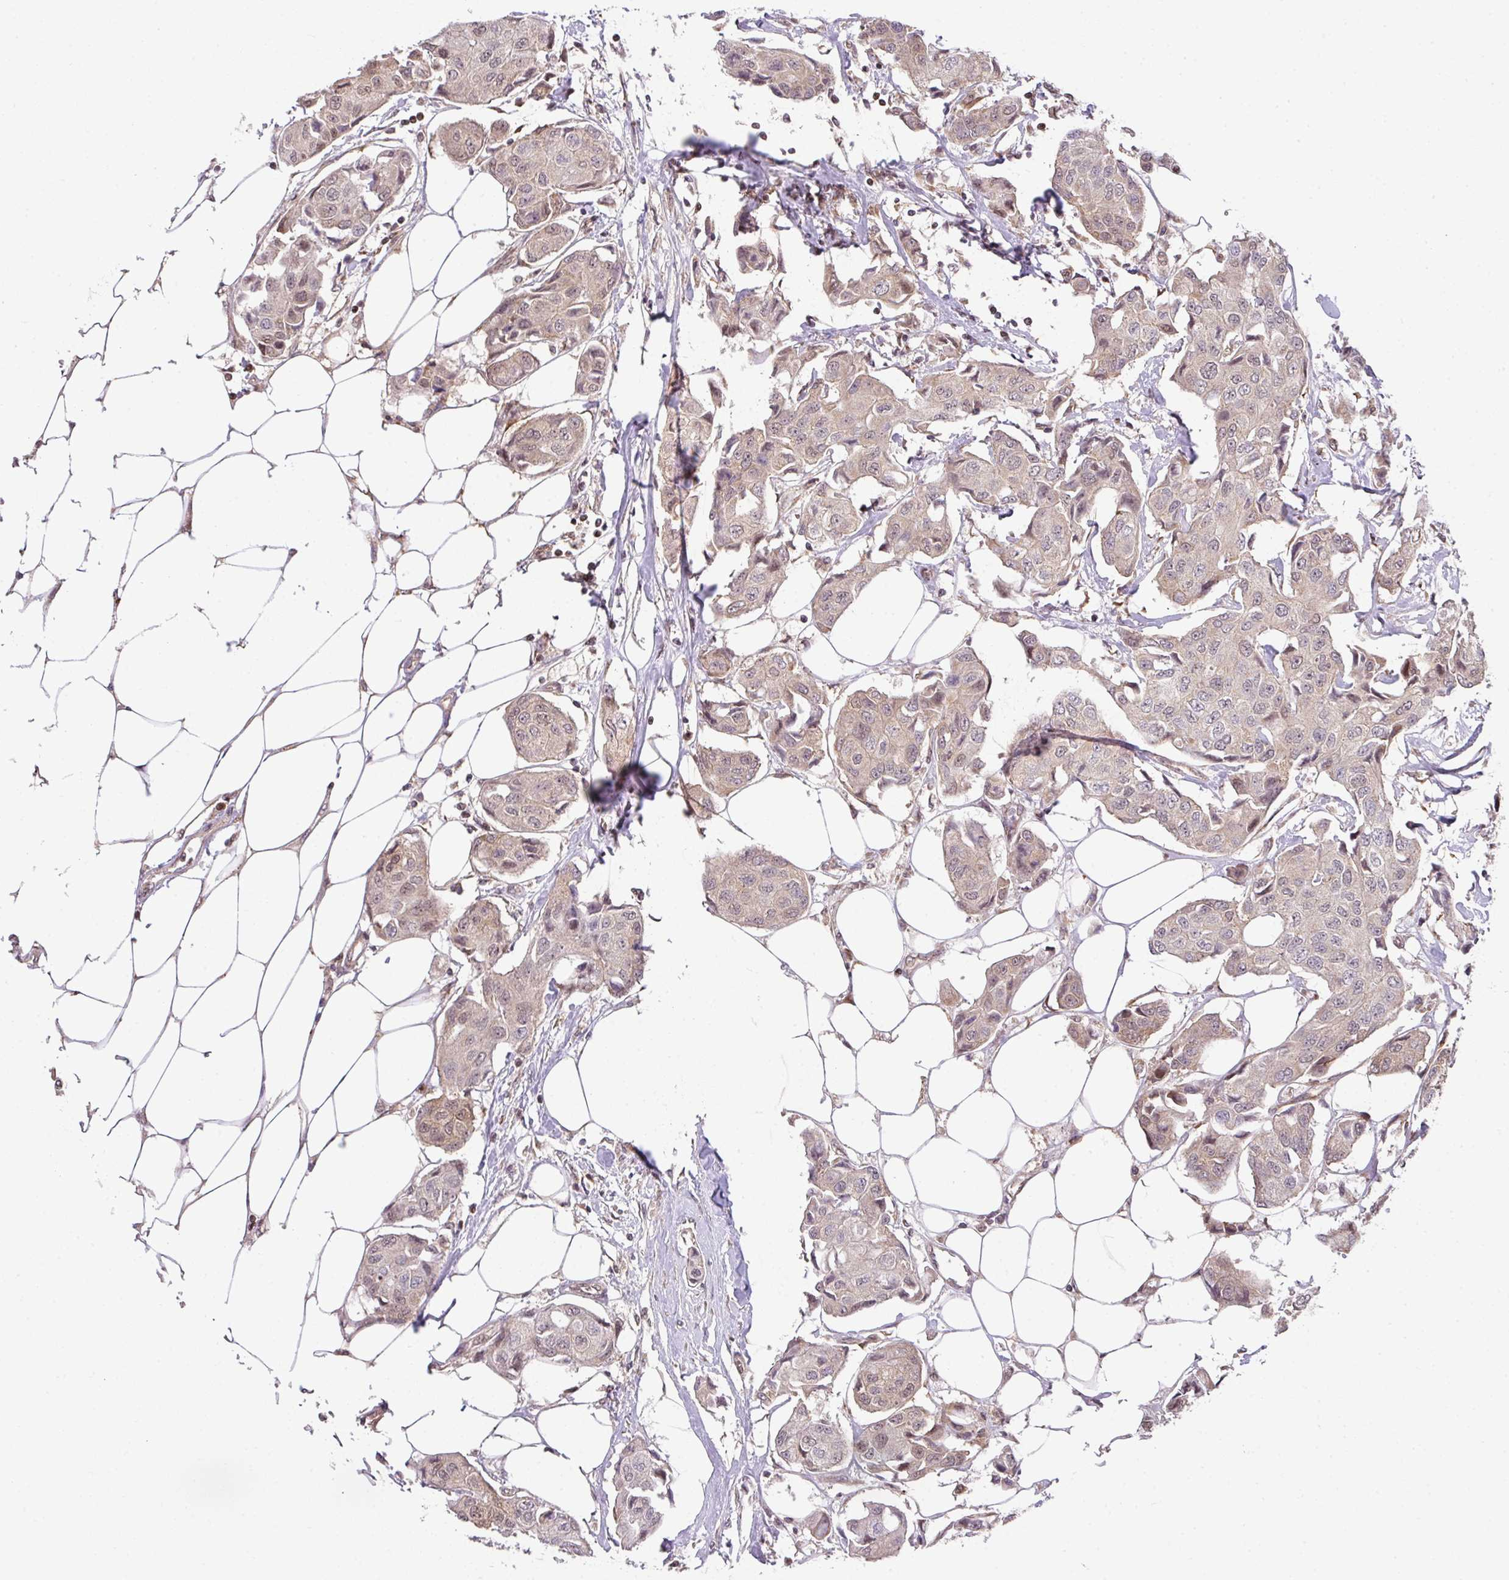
{"staining": {"intensity": "weak", "quantity": "25%-75%", "location": "nuclear"}, "tissue": "breast cancer", "cell_type": "Tumor cells", "image_type": "cancer", "snomed": [{"axis": "morphology", "description": "Duct carcinoma"}, {"axis": "topography", "description": "Breast"}, {"axis": "topography", "description": "Lymph node"}], "caption": "Intraductal carcinoma (breast) was stained to show a protein in brown. There is low levels of weak nuclear positivity in about 25%-75% of tumor cells.", "gene": "PLK1", "patient": {"sex": "female", "age": 80}}